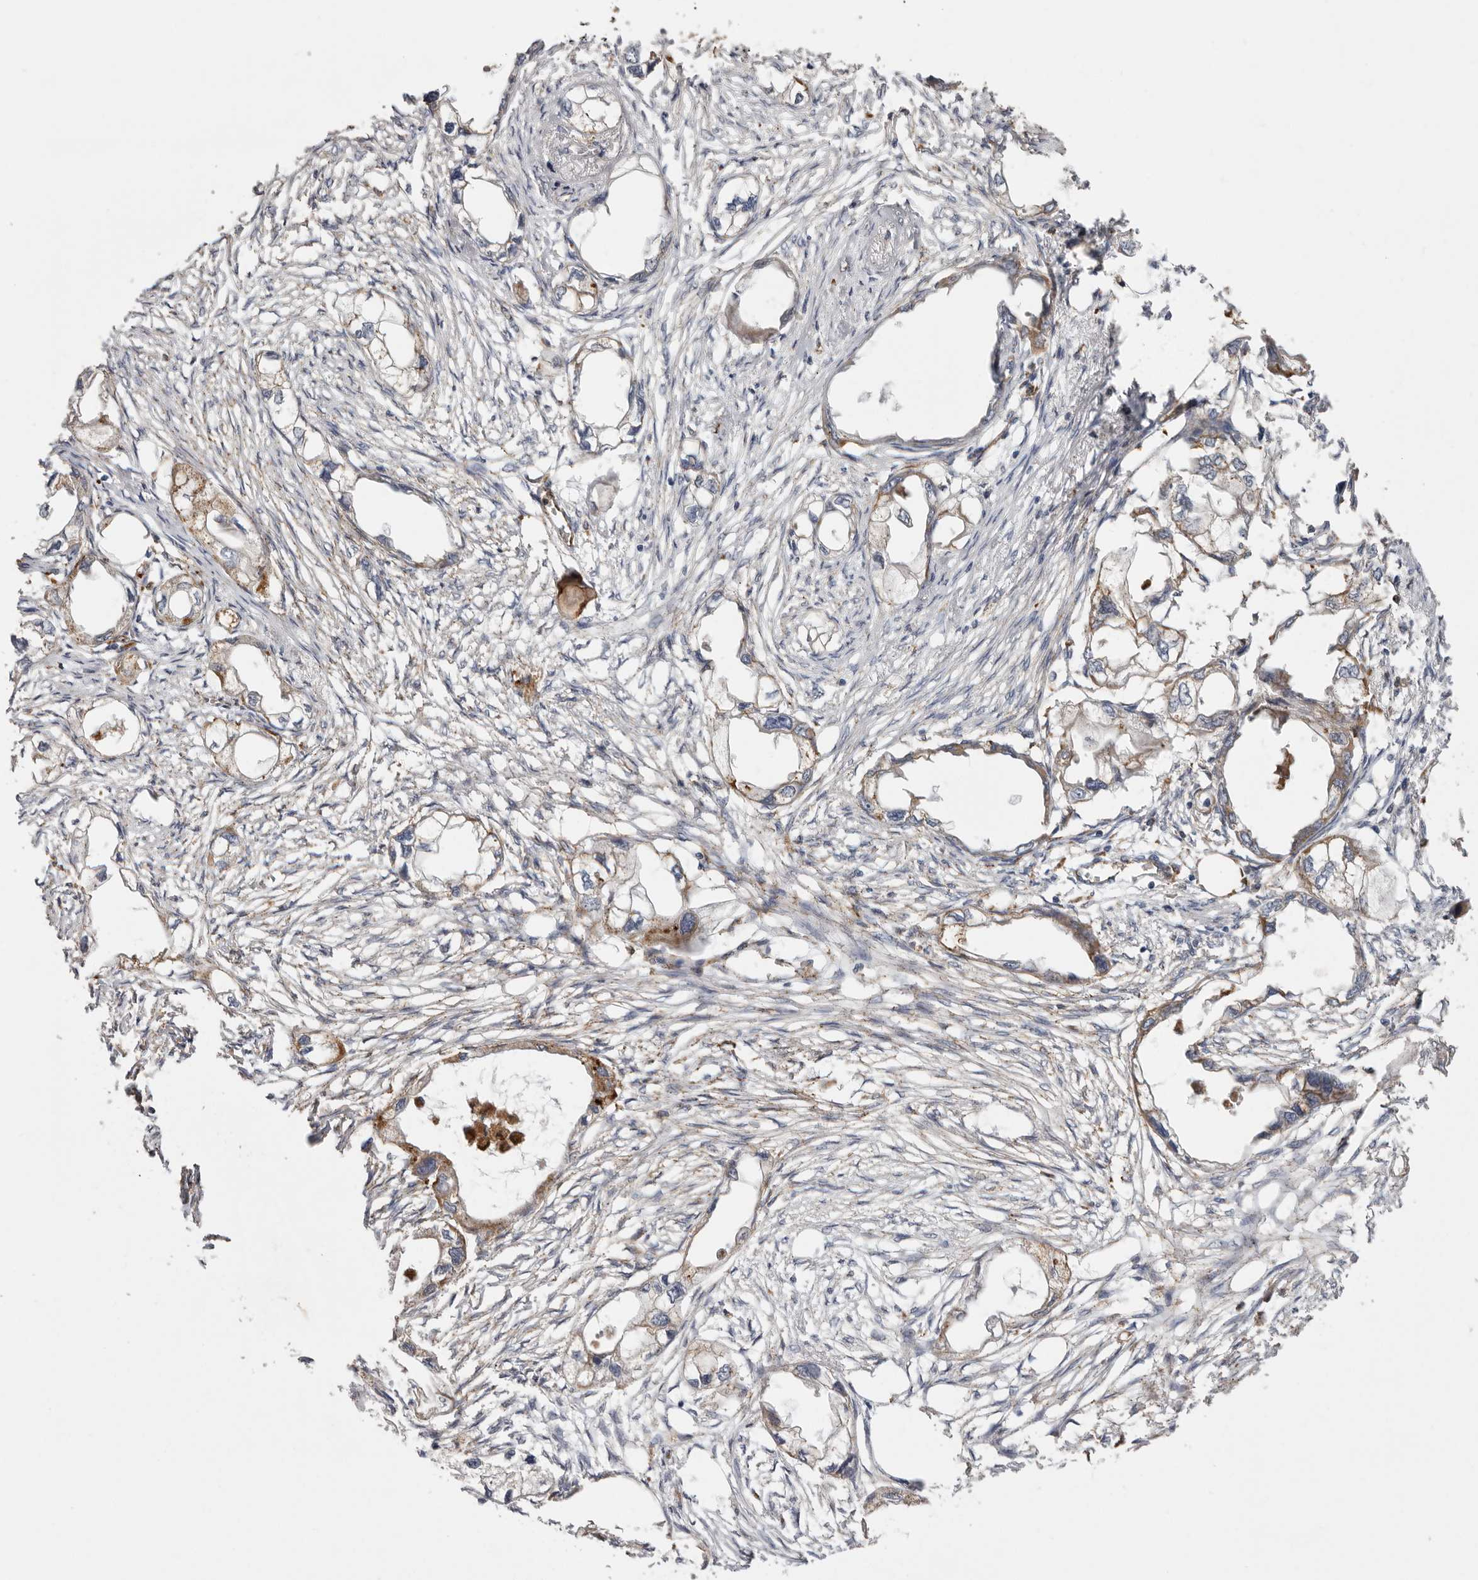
{"staining": {"intensity": "moderate", "quantity": ">75%", "location": "cytoplasmic/membranous"}, "tissue": "endometrial cancer", "cell_type": "Tumor cells", "image_type": "cancer", "snomed": [{"axis": "morphology", "description": "Adenocarcinoma, NOS"}, {"axis": "morphology", "description": "Adenocarcinoma, metastatic, NOS"}, {"axis": "topography", "description": "Adipose tissue"}, {"axis": "topography", "description": "Endometrium"}], "caption": "Endometrial cancer stained with a brown dye exhibits moderate cytoplasmic/membranous positive positivity in about >75% of tumor cells.", "gene": "GRN", "patient": {"sex": "female", "age": 67}}